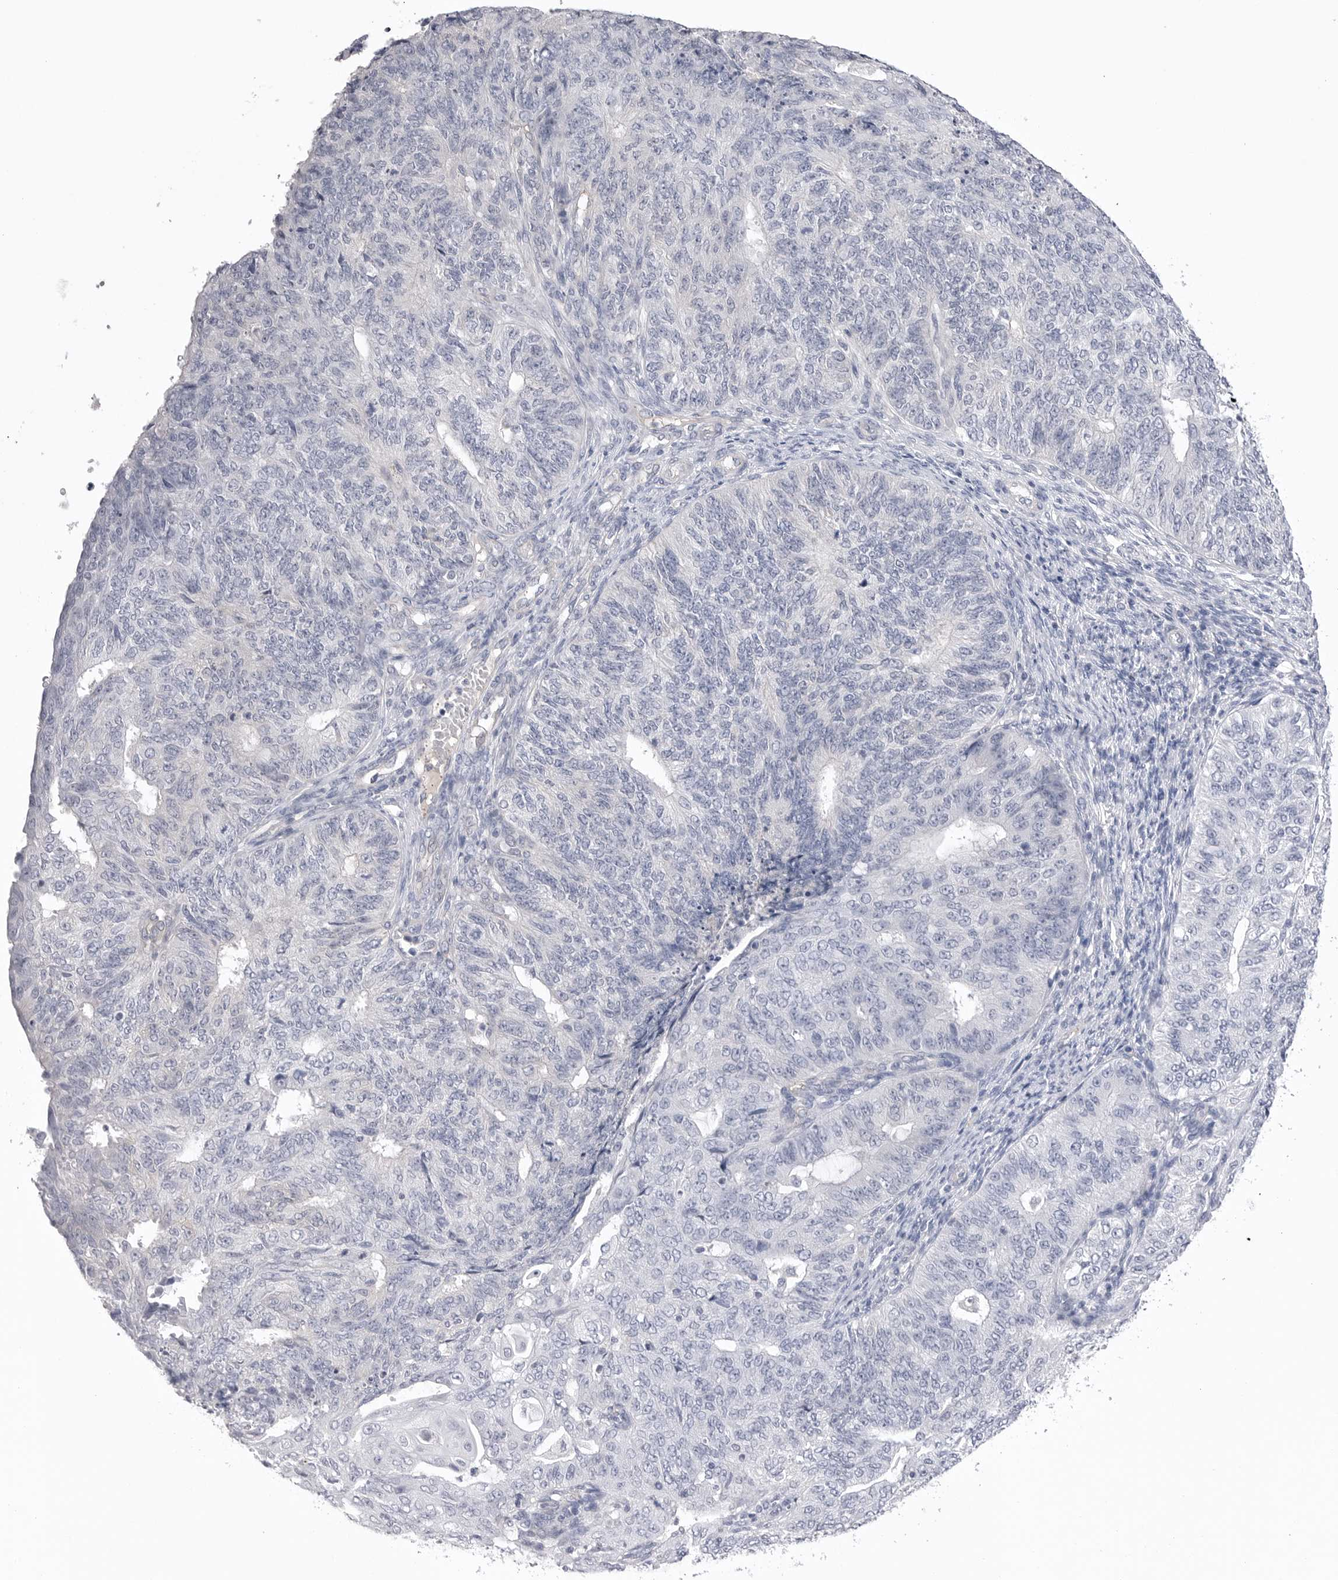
{"staining": {"intensity": "negative", "quantity": "none", "location": "none"}, "tissue": "endometrial cancer", "cell_type": "Tumor cells", "image_type": "cancer", "snomed": [{"axis": "morphology", "description": "Adenocarcinoma, NOS"}, {"axis": "topography", "description": "Endometrium"}], "caption": "Immunohistochemistry (IHC) histopathology image of neoplastic tissue: human endometrial cancer stained with DAB (3,3'-diaminobenzidine) exhibits no significant protein expression in tumor cells.", "gene": "DLGAP3", "patient": {"sex": "female", "age": 32}}